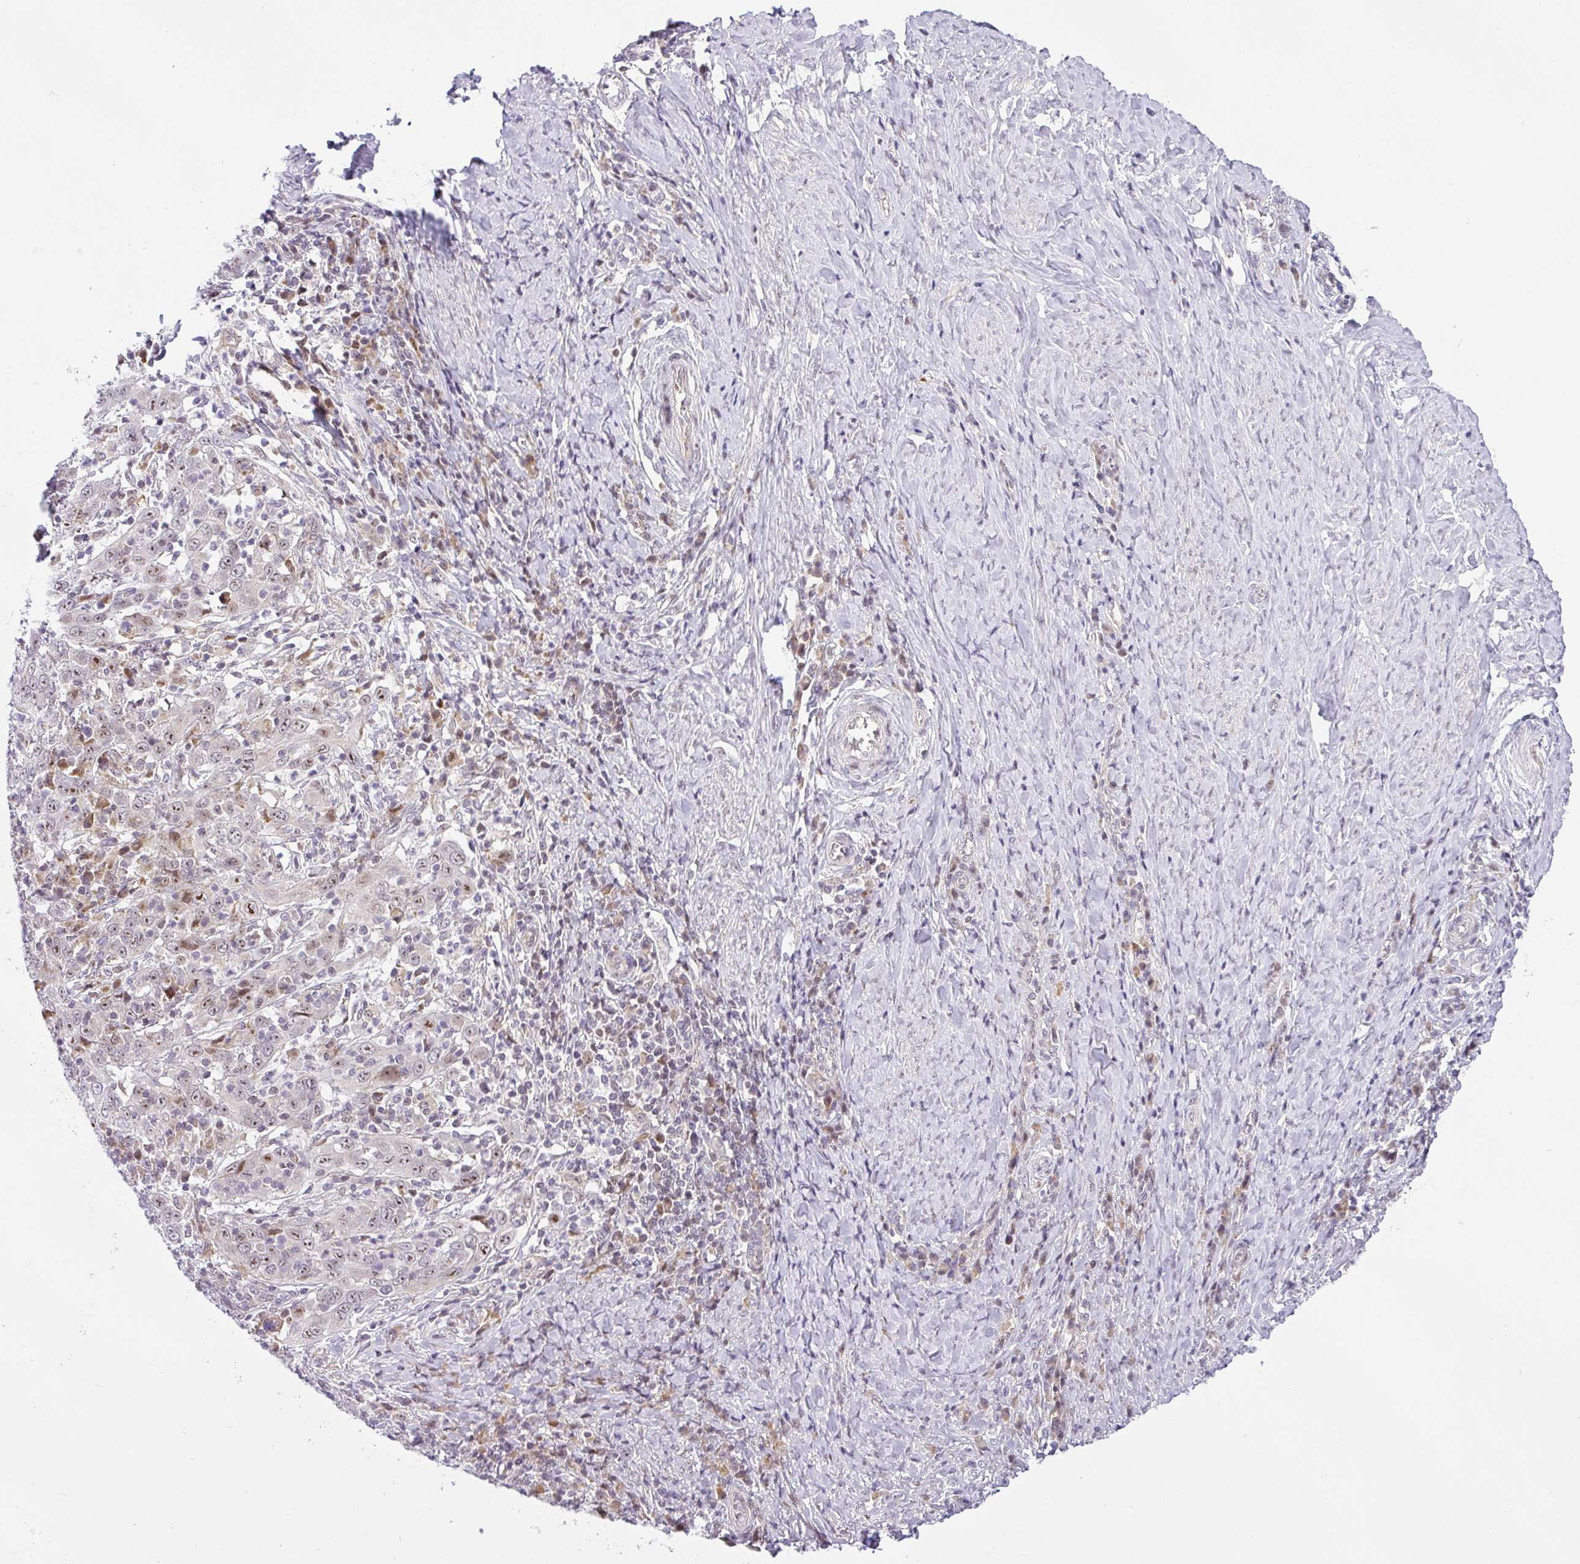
{"staining": {"intensity": "weak", "quantity": "25%-75%", "location": "nuclear"}, "tissue": "cervical cancer", "cell_type": "Tumor cells", "image_type": "cancer", "snomed": [{"axis": "morphology", "description": "Squamous cell carcinoma, NOS"}, {"axis": "topography", "description": "Cervix"}], "caption": "Cervical squamous cell carcinoma tissue shows weak nuclear positivity in approximately 25%-75% of tumor cells, visualized by immunohistochemistry.", "gene": "NDUFB2", "patient": {"sex": "female", "age": 46}}